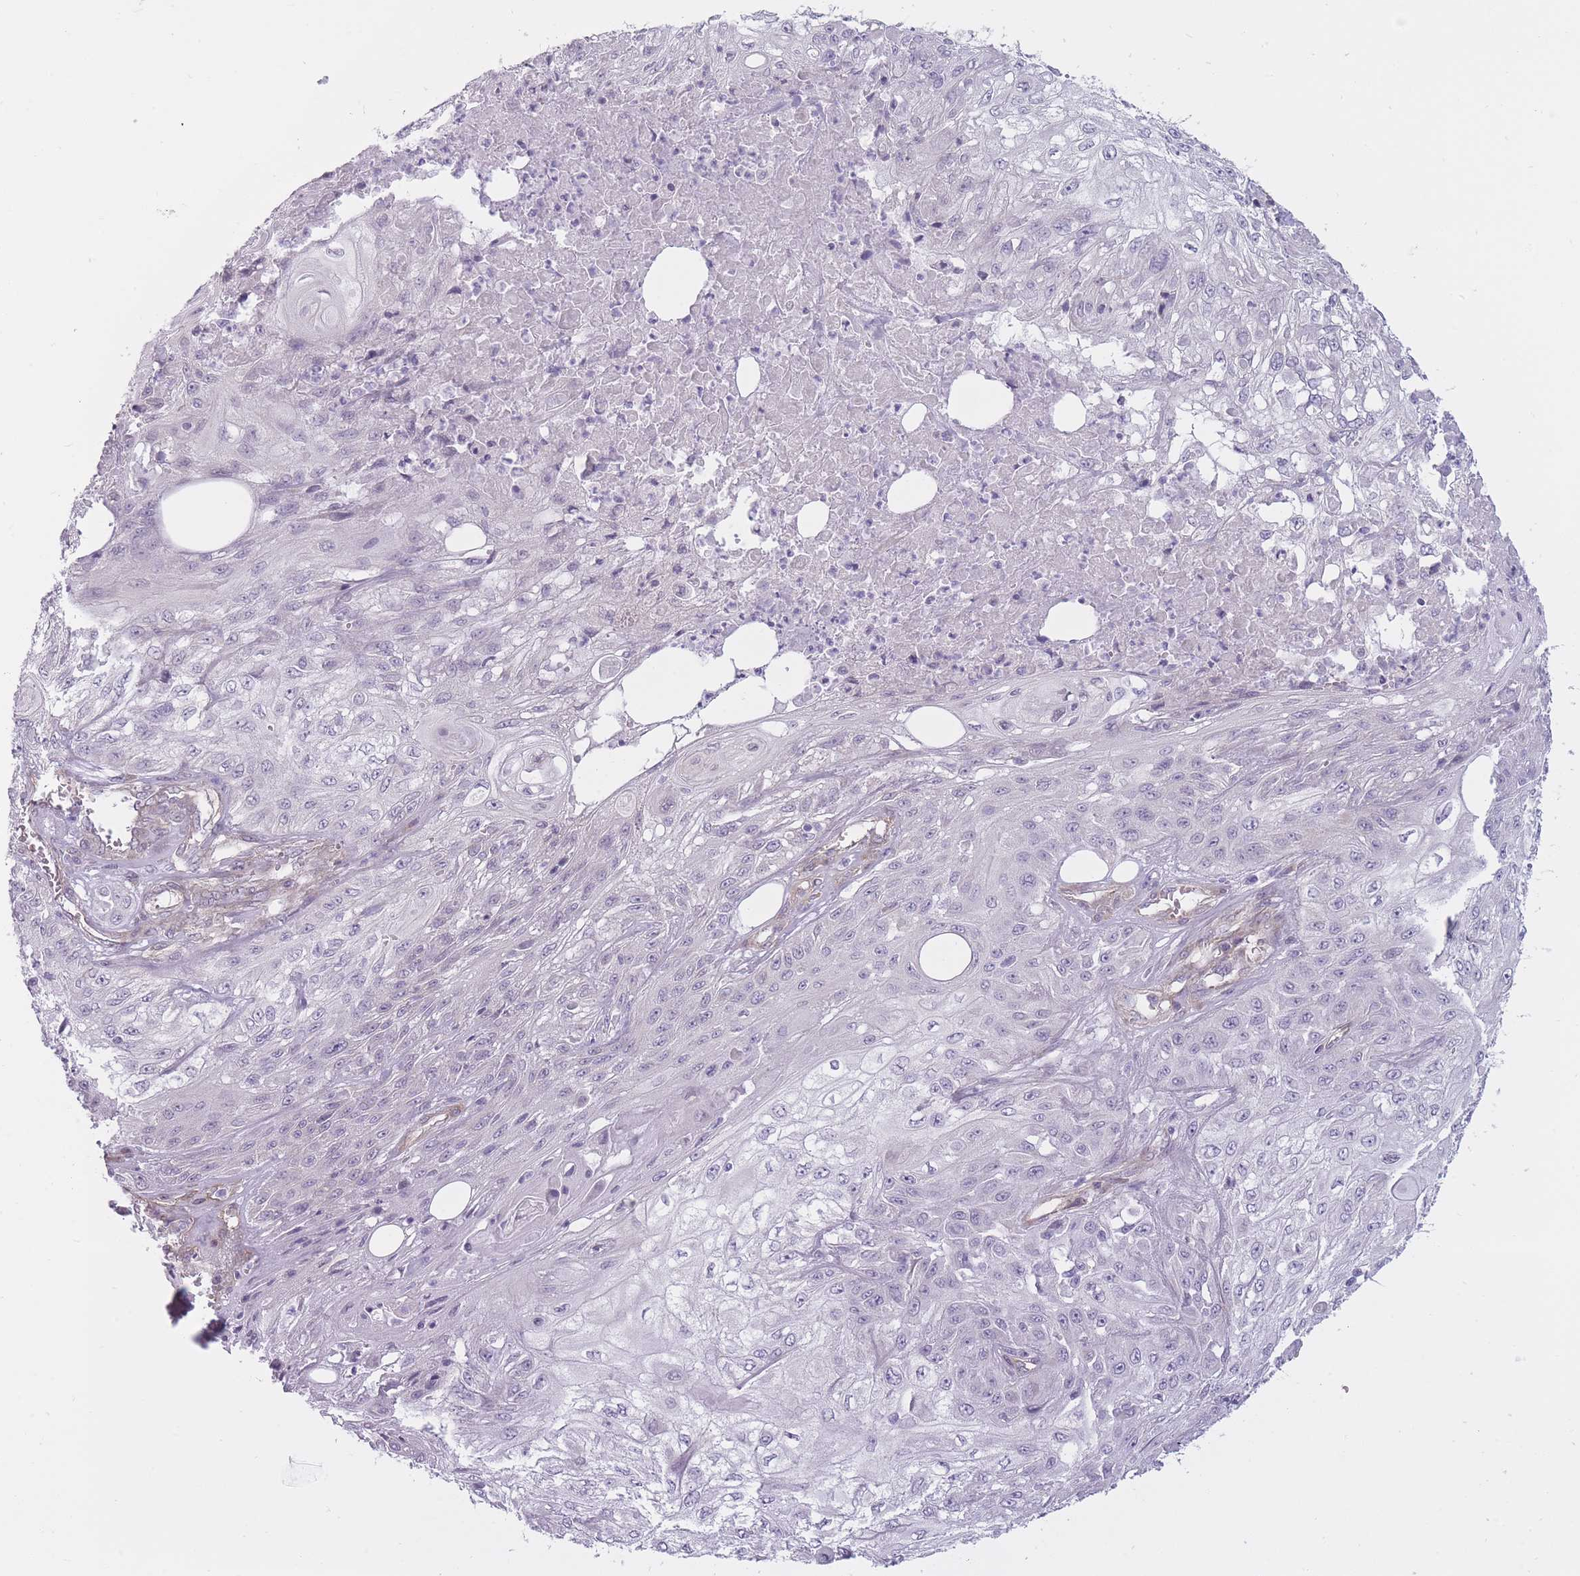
{"staining": {"intensity": "negative", "quantity": "none", "location": "none"}, "tissue": "skin cancer", "cell_type": "Tumor cells", "image_type": "cancer", "snomed": [{"axis": "morphology", "description": "Squamous cell carcinoma, NOS"}, {"axis": "morphology", "description": "Squamous cell carcinoma, metastatic, NOS"}, {"axis": "topography", "description": "Skin"}, {"axis": "topography", "description": "Lymph node"}], "caption": "This histopathology image is of skin cancer (metastatic squamous cell carcinoma) stained with immunohistochemistry (IHC) to label a protein in brown with the nuclei are counter-stained blue. There is no expression in tumor cells. The staining is performed using DAB (3,3'-diaminobenzidine) brown chromogen with nuclei counter-stained in using hematoxylin.", "gene": "PGRMC2", "patient": {"sex": "male", "age": 75}}